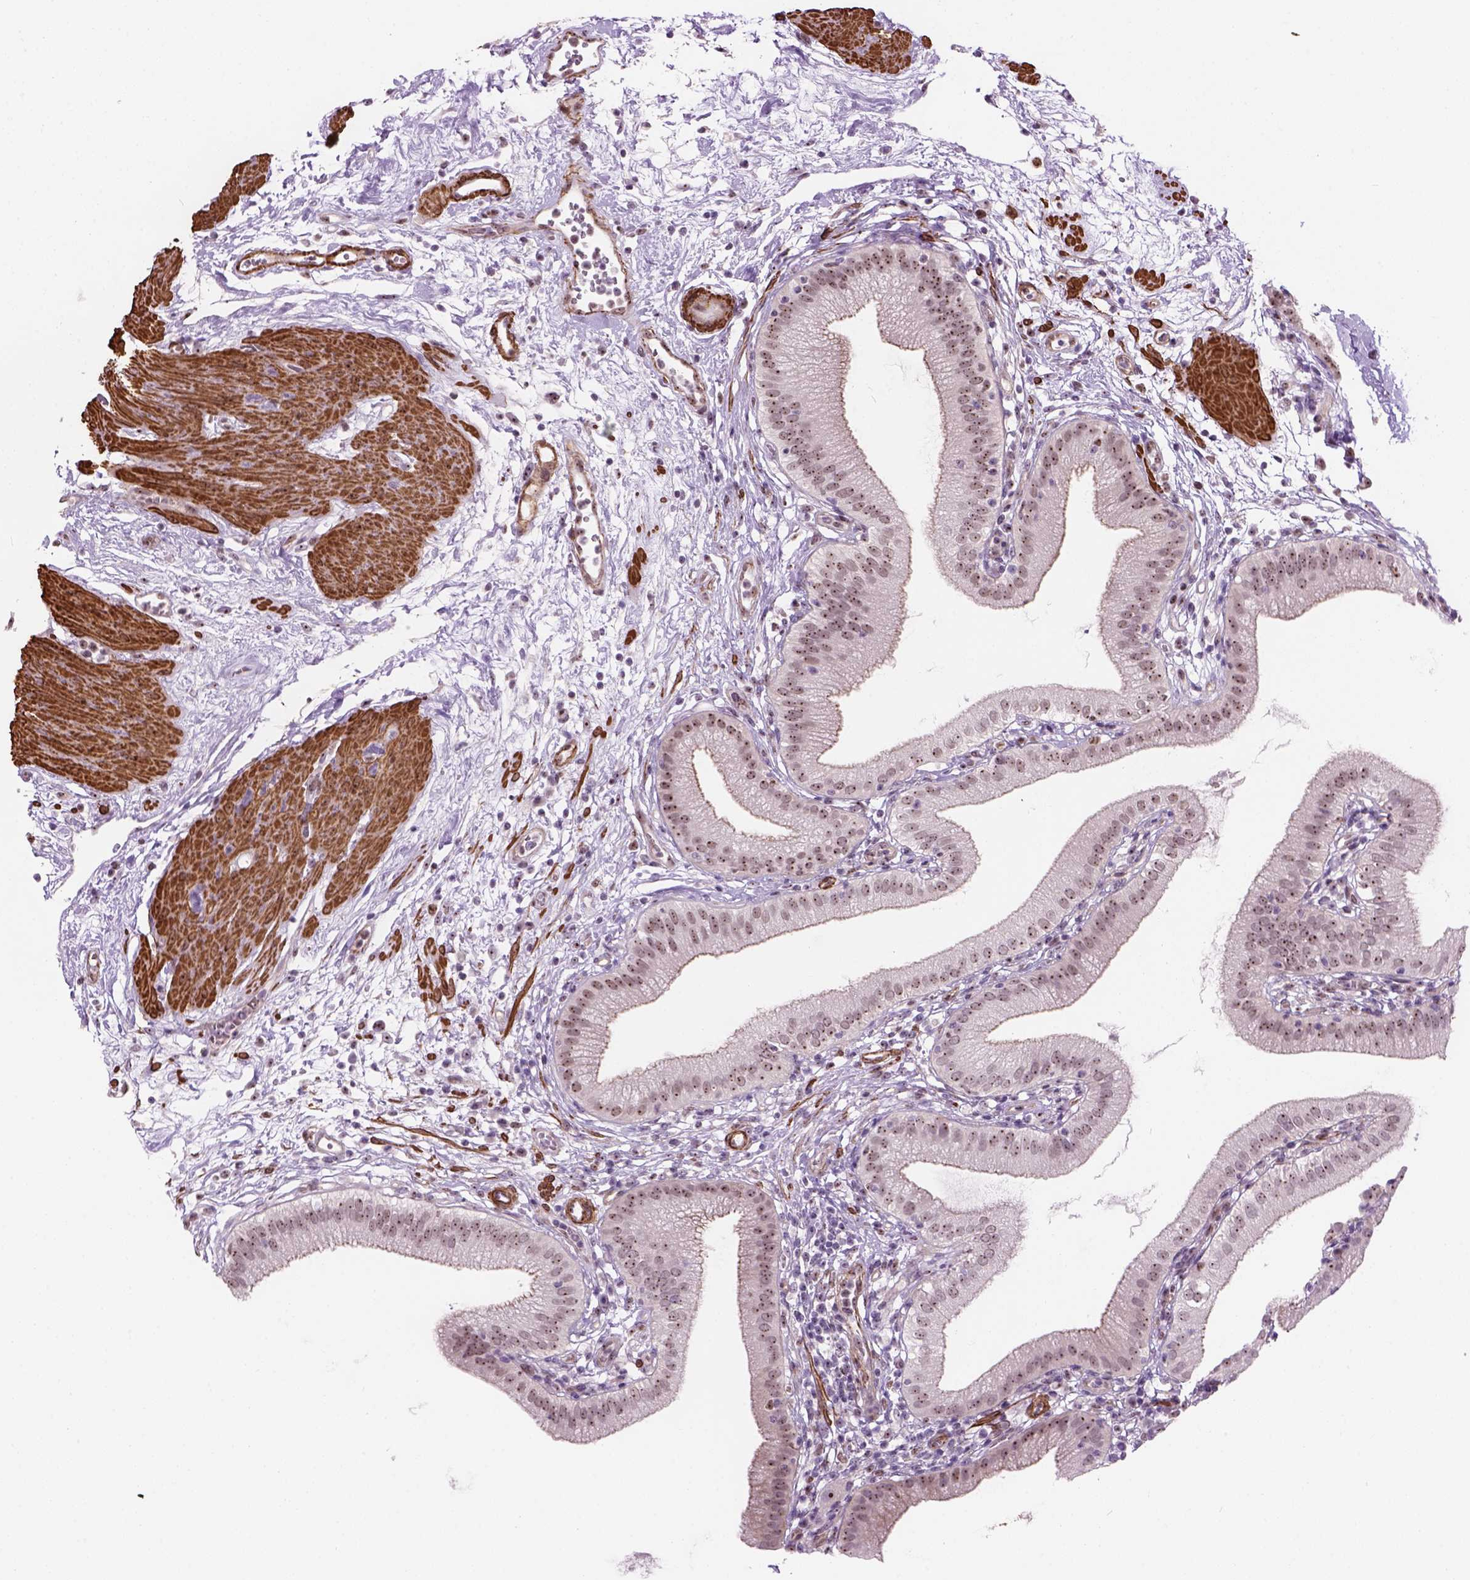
{"staining": {"intensity": "moderate", "quantity": "25%-75%", "location": "nuclear"}, "tissue": "gallbladder", "cell_type": "Glandular cells", "image_type": "normal", "snomed": [{"axis": "morphology", "description": "Normal tissue, NOS"}, {"axis": "topography", "description": "Gallbladder"}], "caption": "IHC staining of benign gallbladder, which demonstrates medium levels of moderate nuclear expression in about 25%-75% of glandular cells indicating moderate nuclear protein staining. The staining was performed using DAB (3,3'-diaminobenzidine) (brown) for protein detection and nuclei were counterstained in hematoxylin (blue).", "gene": "RRS1", "patient": {"sex": "female", "age": 65}}